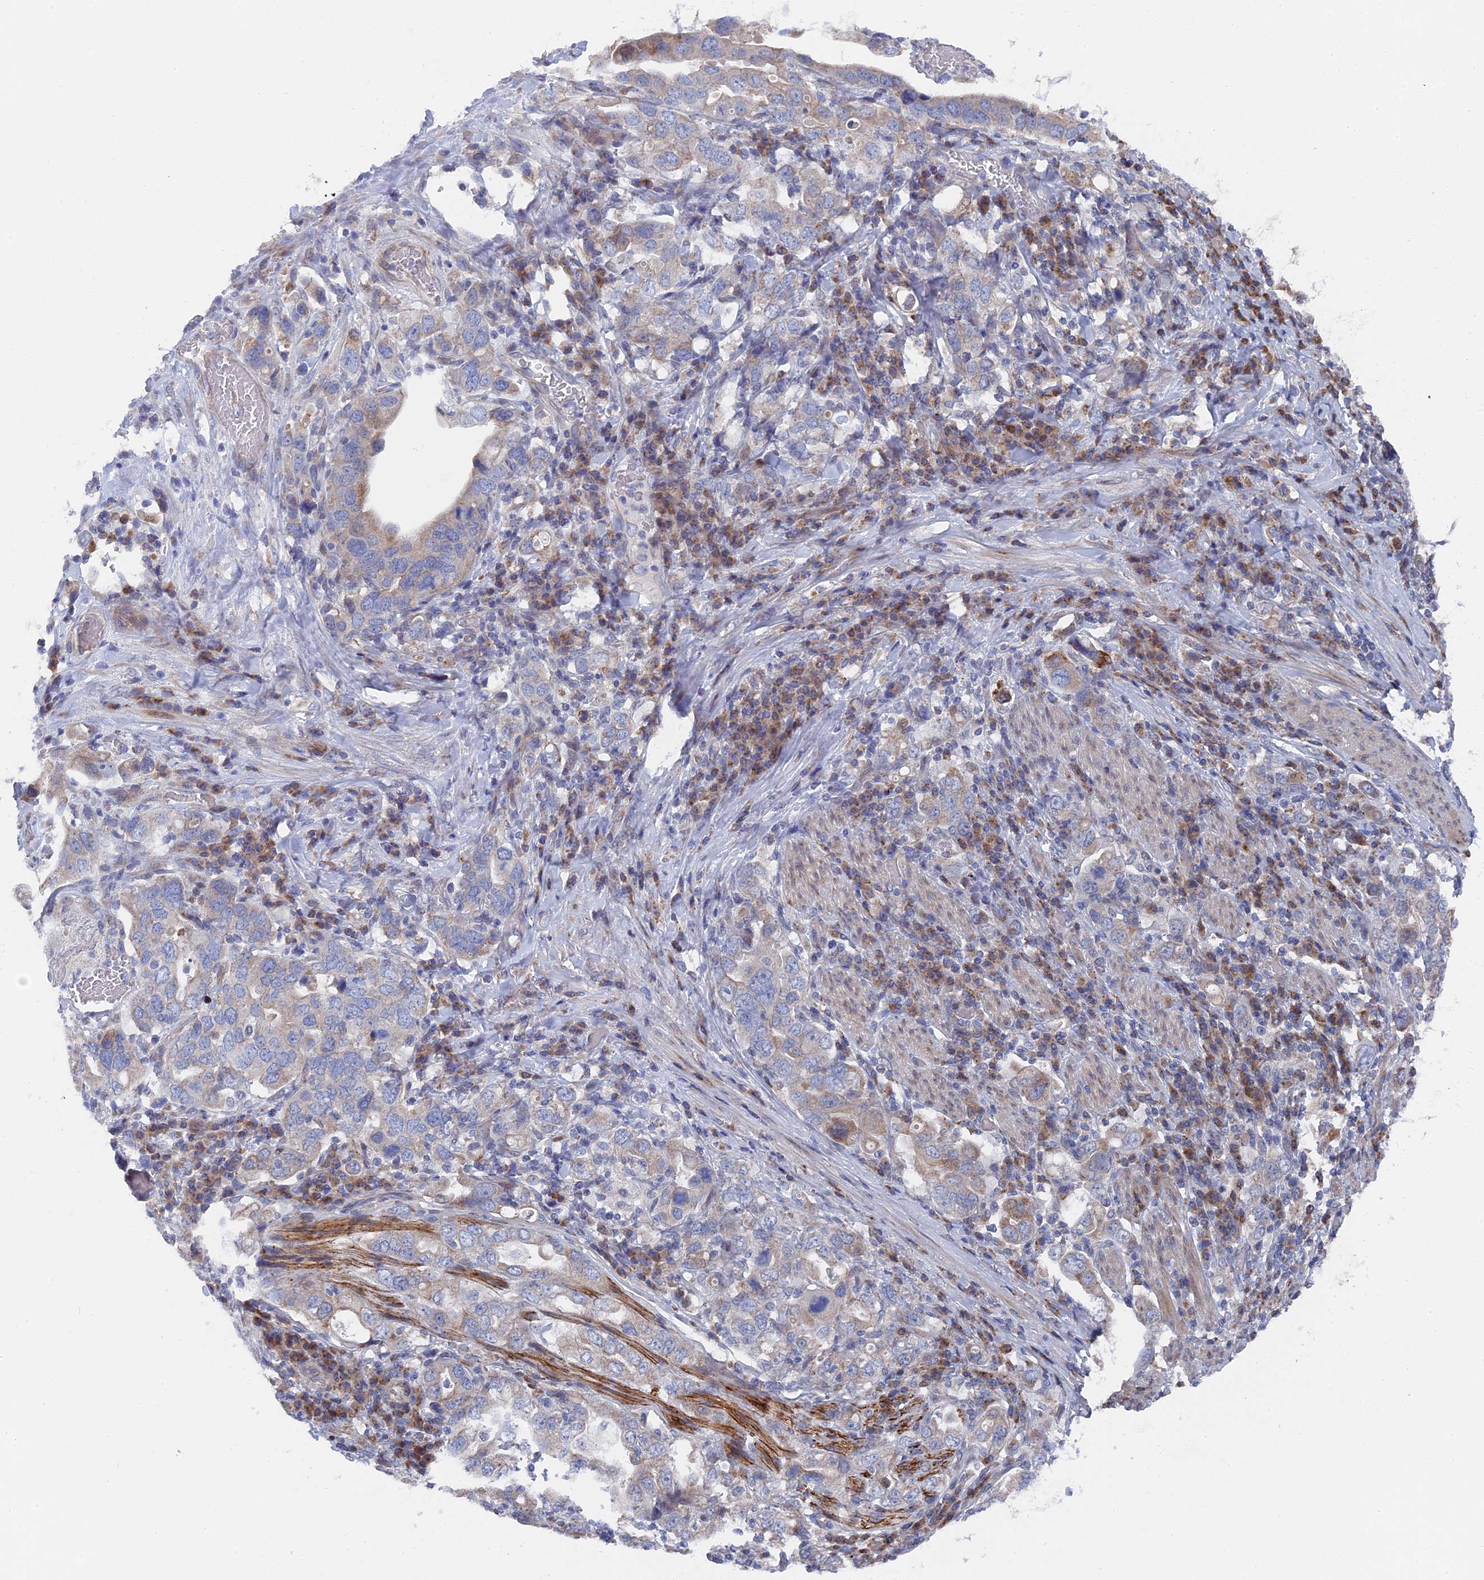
{"staining": {"intensity": "weak", "quantity": "25%-75%", "location": "cytoplasmic/membranous"}, "tissue": "stomach cancer", "cell_type": "Tumor cells", "image_type": "cancer", "snomed": [{"axis": "morphology", "description": "Adenocarcinoma, NOS"}, {"axis": "topography", "description": "Stomach, upper"}], "caption": "Weak cytoplasmic/membranous protein expression is identified in about 25%-75% of tumor cells in stomach adenocarcinoma.", "gene": "TMEM161A", "patient": {"sex": "male", "age": 62}}